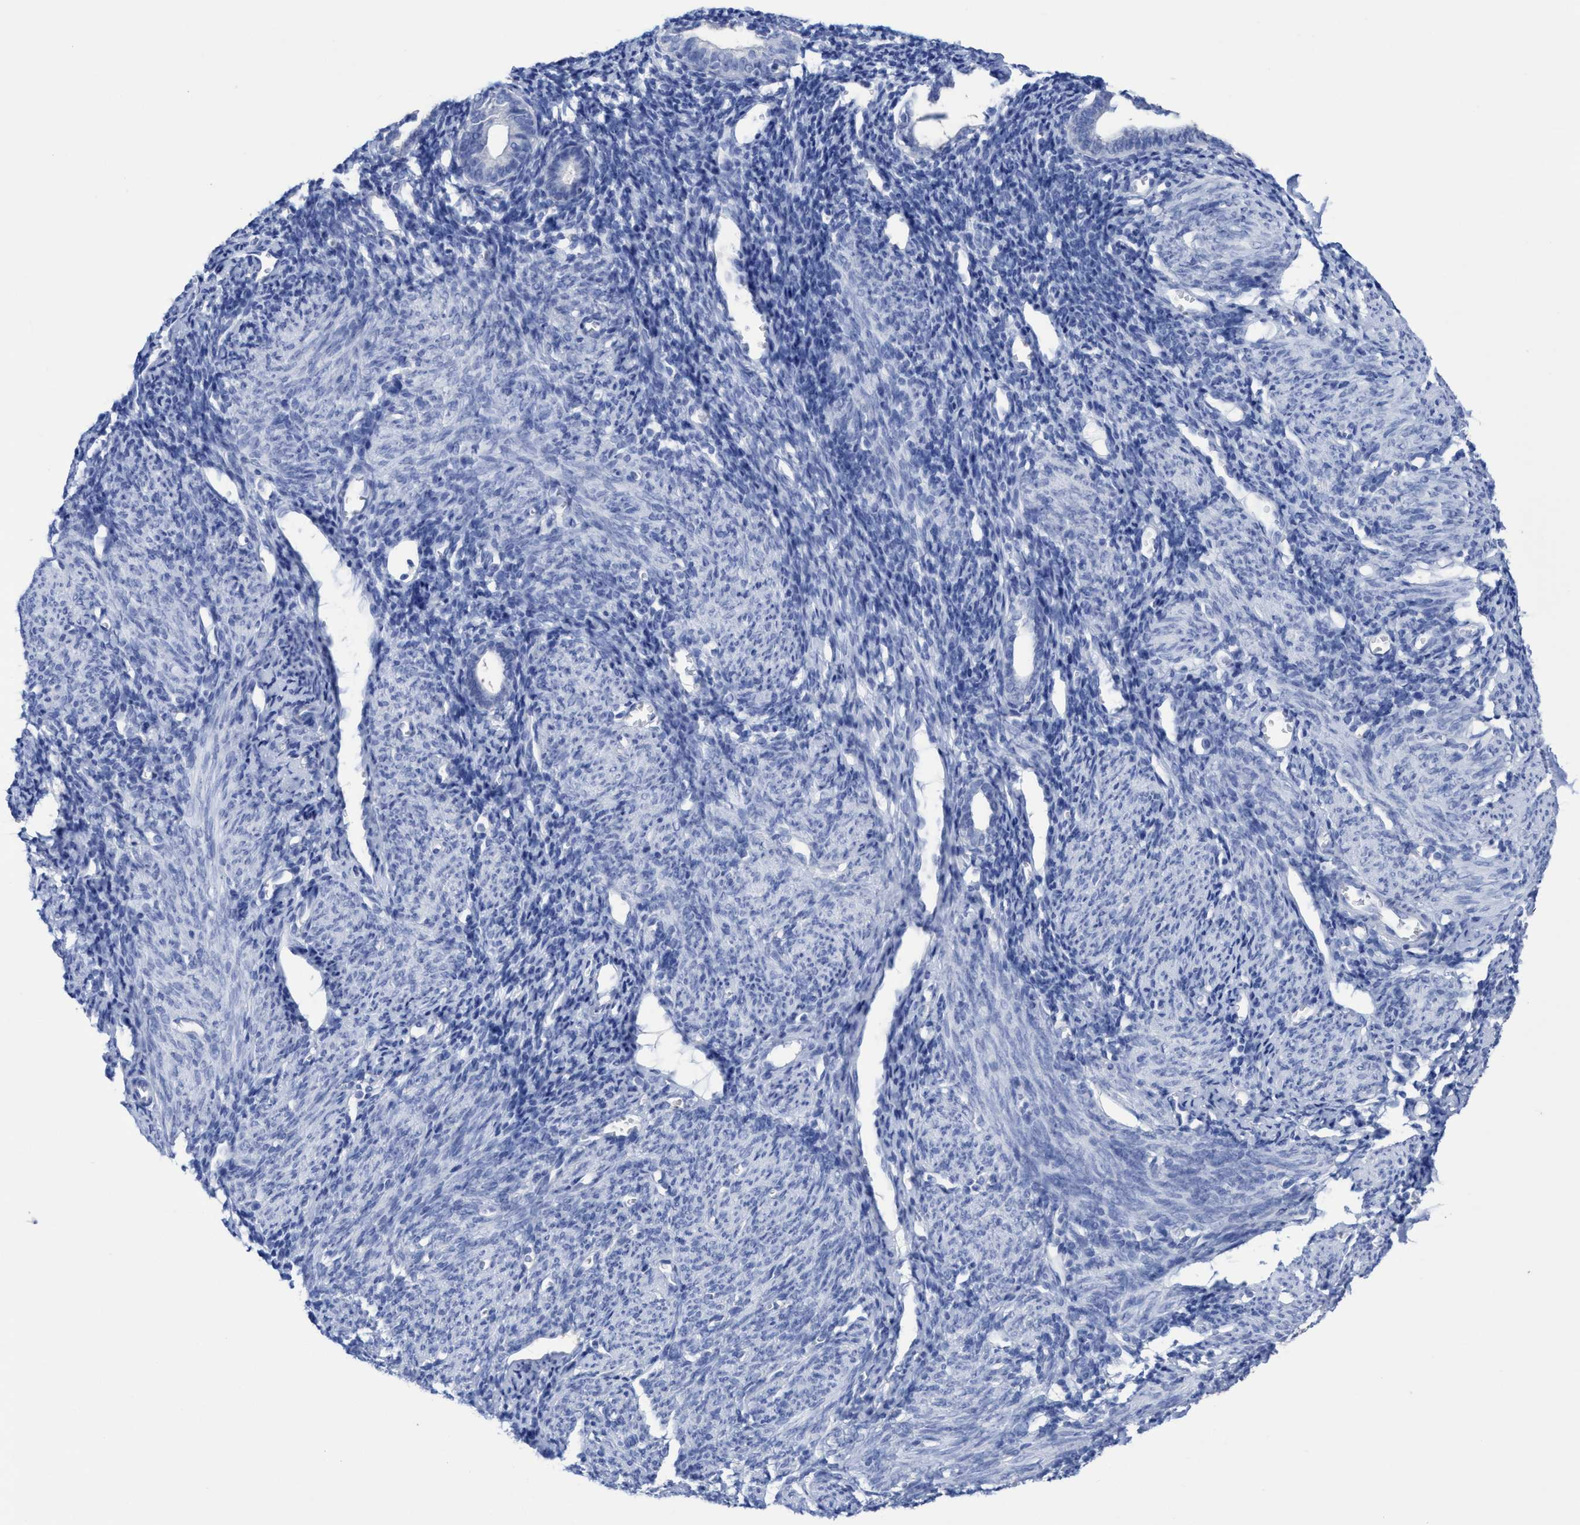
{"staining": {"intensity": "negative", "quantity": "none", "location": "none"}, "tissue": "endometrium", "cell_type": "Cells in endometrial stroma", "image_type": "normal", "snomed": [{"axis": "morphology", "description": "Normal tissue, NOS"}, {"axis": "morphology", "description": "Adenocarcinoma, NOS"}, {"axis": "topography", "description": "Endometrium"}], "caption": "The histopathology image reveals no significant positivity in cells in endometrial stroma of endometrium. (Stains: DAB IHC with hematoxylin counter stain, Microscopy: brightfield microscopy at high magnification).", "gene": "RSAD1", "patient": {"sex": "female", "age": 57}}